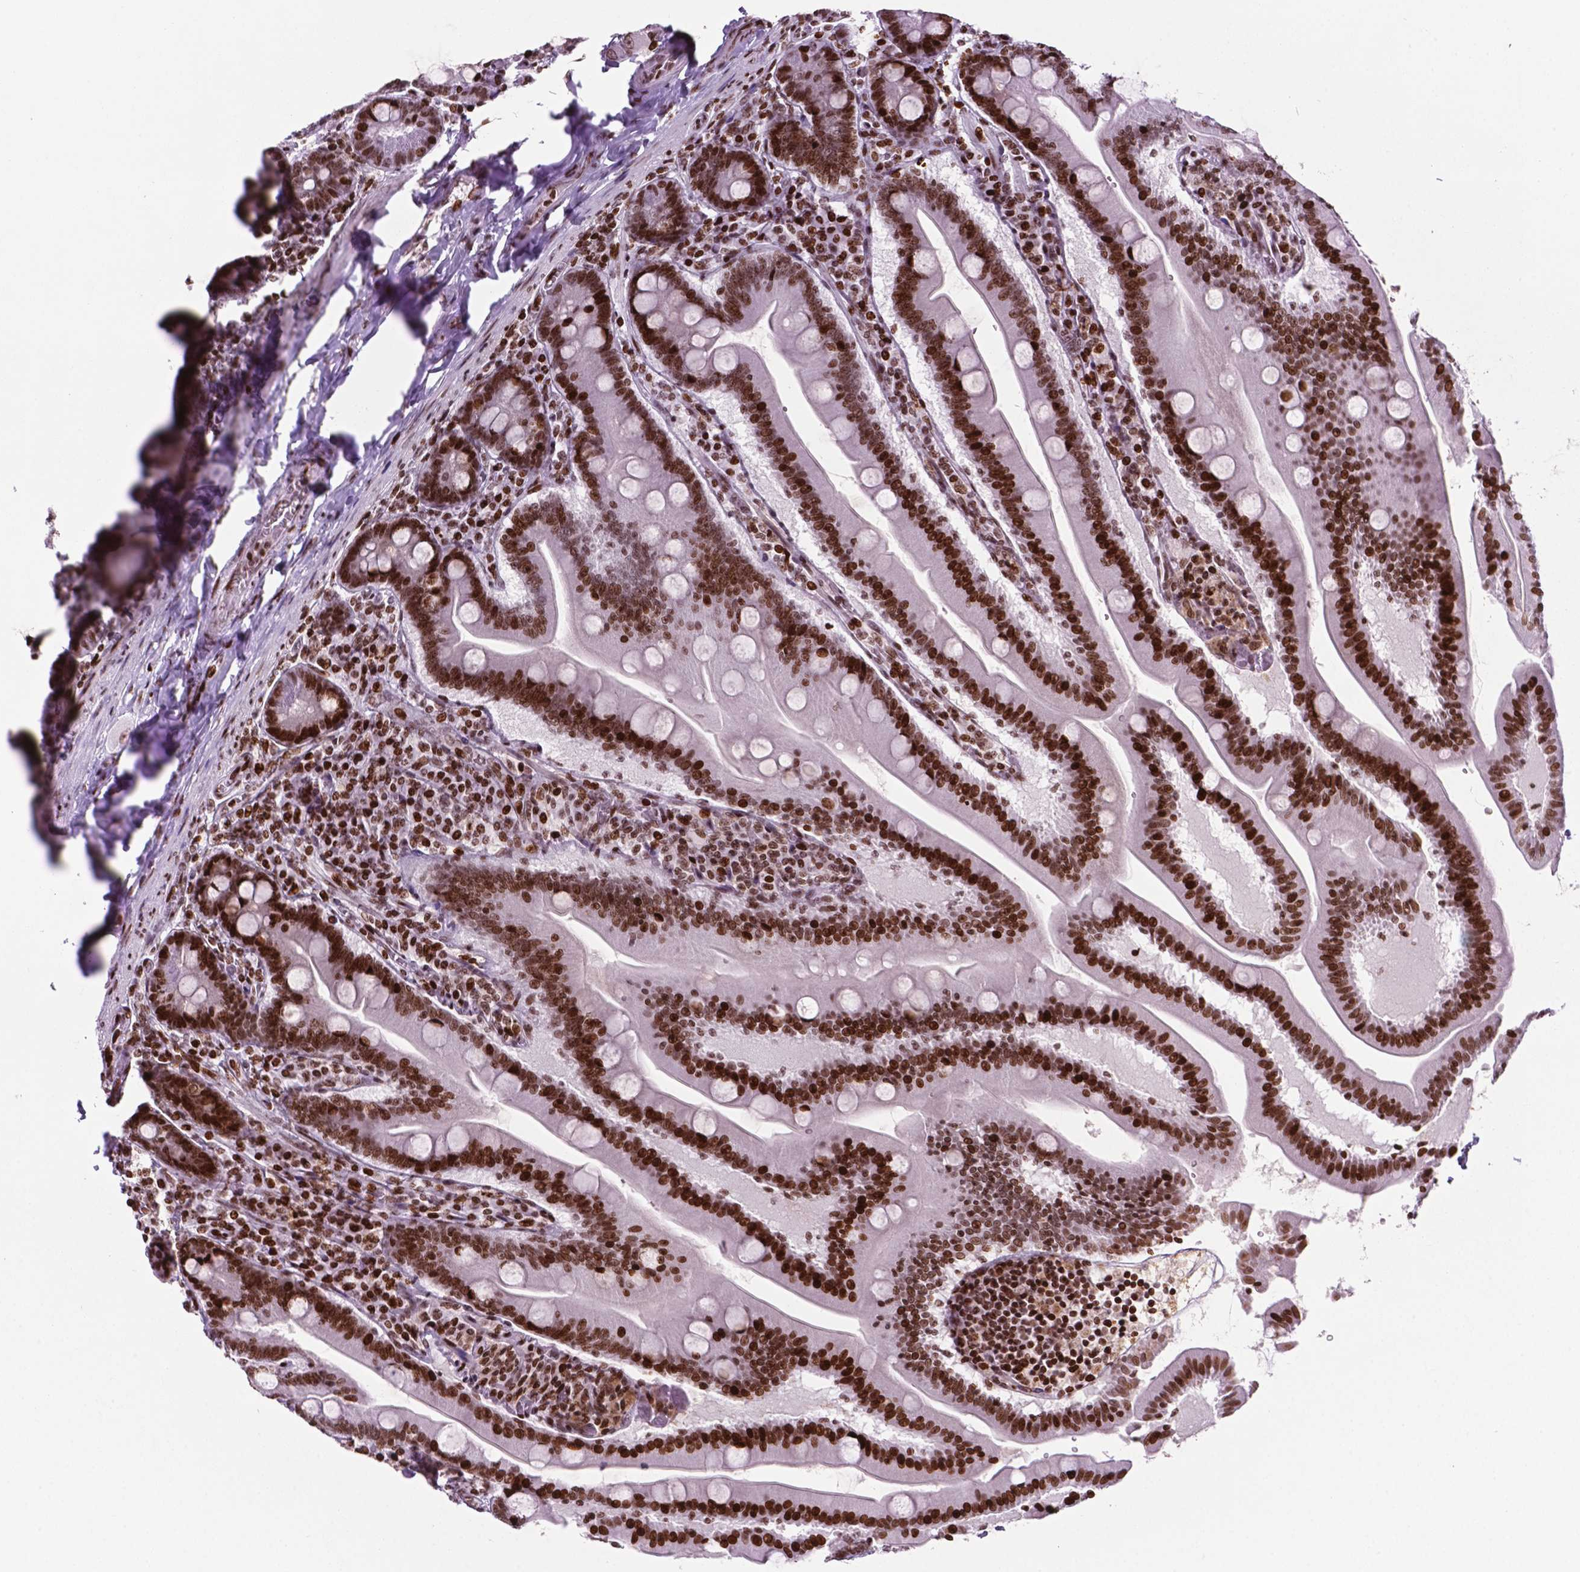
{"staining": {"intensity": "strong", "quantity": ">75%", "location": "nuclear"}, "tissue": "small intestine", "cell_type": "Glandular cells", "image_type": "normal", "snomed": [{"axis": "morphology", "description": "Normal tissue, NOS"}, {"axis": "topography", "description": "Small intestine"}], "caption": "The micrograph displays immunohistochemical staining of normal small intestine. There is strong nuclear expression is seen in about >75% of glandular cells.", "gene": "TMEM250", "patient": {"sex": "male", "age": 37}}